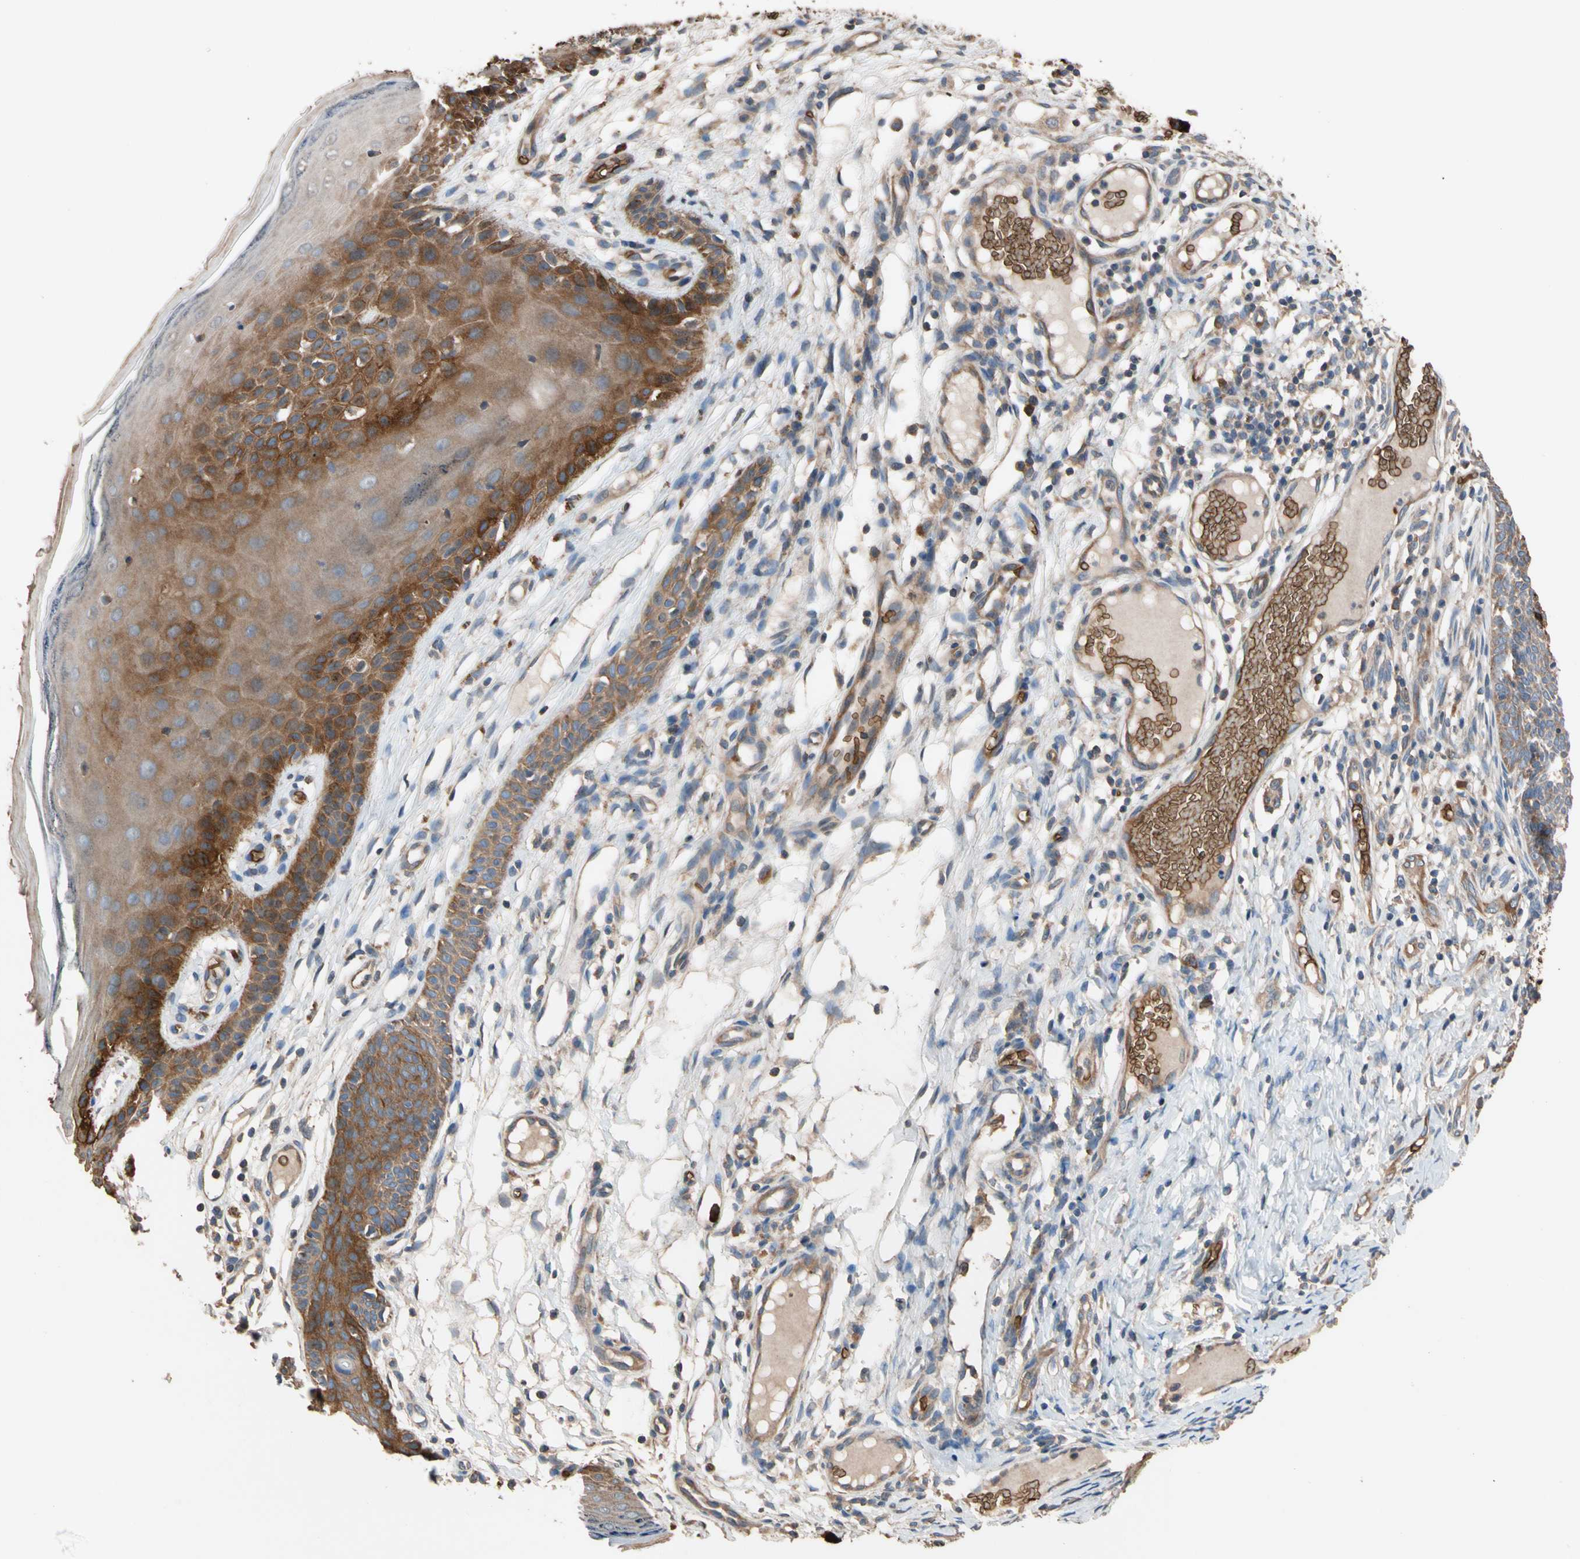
{"staining": {"intensity": "moderate", "quantity": "25%-75%", "location": "cytoplasmic/membranous"}, "tissue": "skin cancer", "cell_type": "Tumor cells", "image_type": "cancer", "snomed": [{"axis": "morphology", "description": "Normal tissue, NOS"}, {"axis": "morphology", "description": "Basal cell carcinoma"}, {"axis": "topography", "description": "Skin"}], "caption": "Human skin basal cell carcinoma stained with a brown dye shows moderate cytoplasmic/membranous positive positivity in about 25%-75% of tumor cells.", "gene": "RIOK2", "patient": {"sex": "male", "age": 87}}